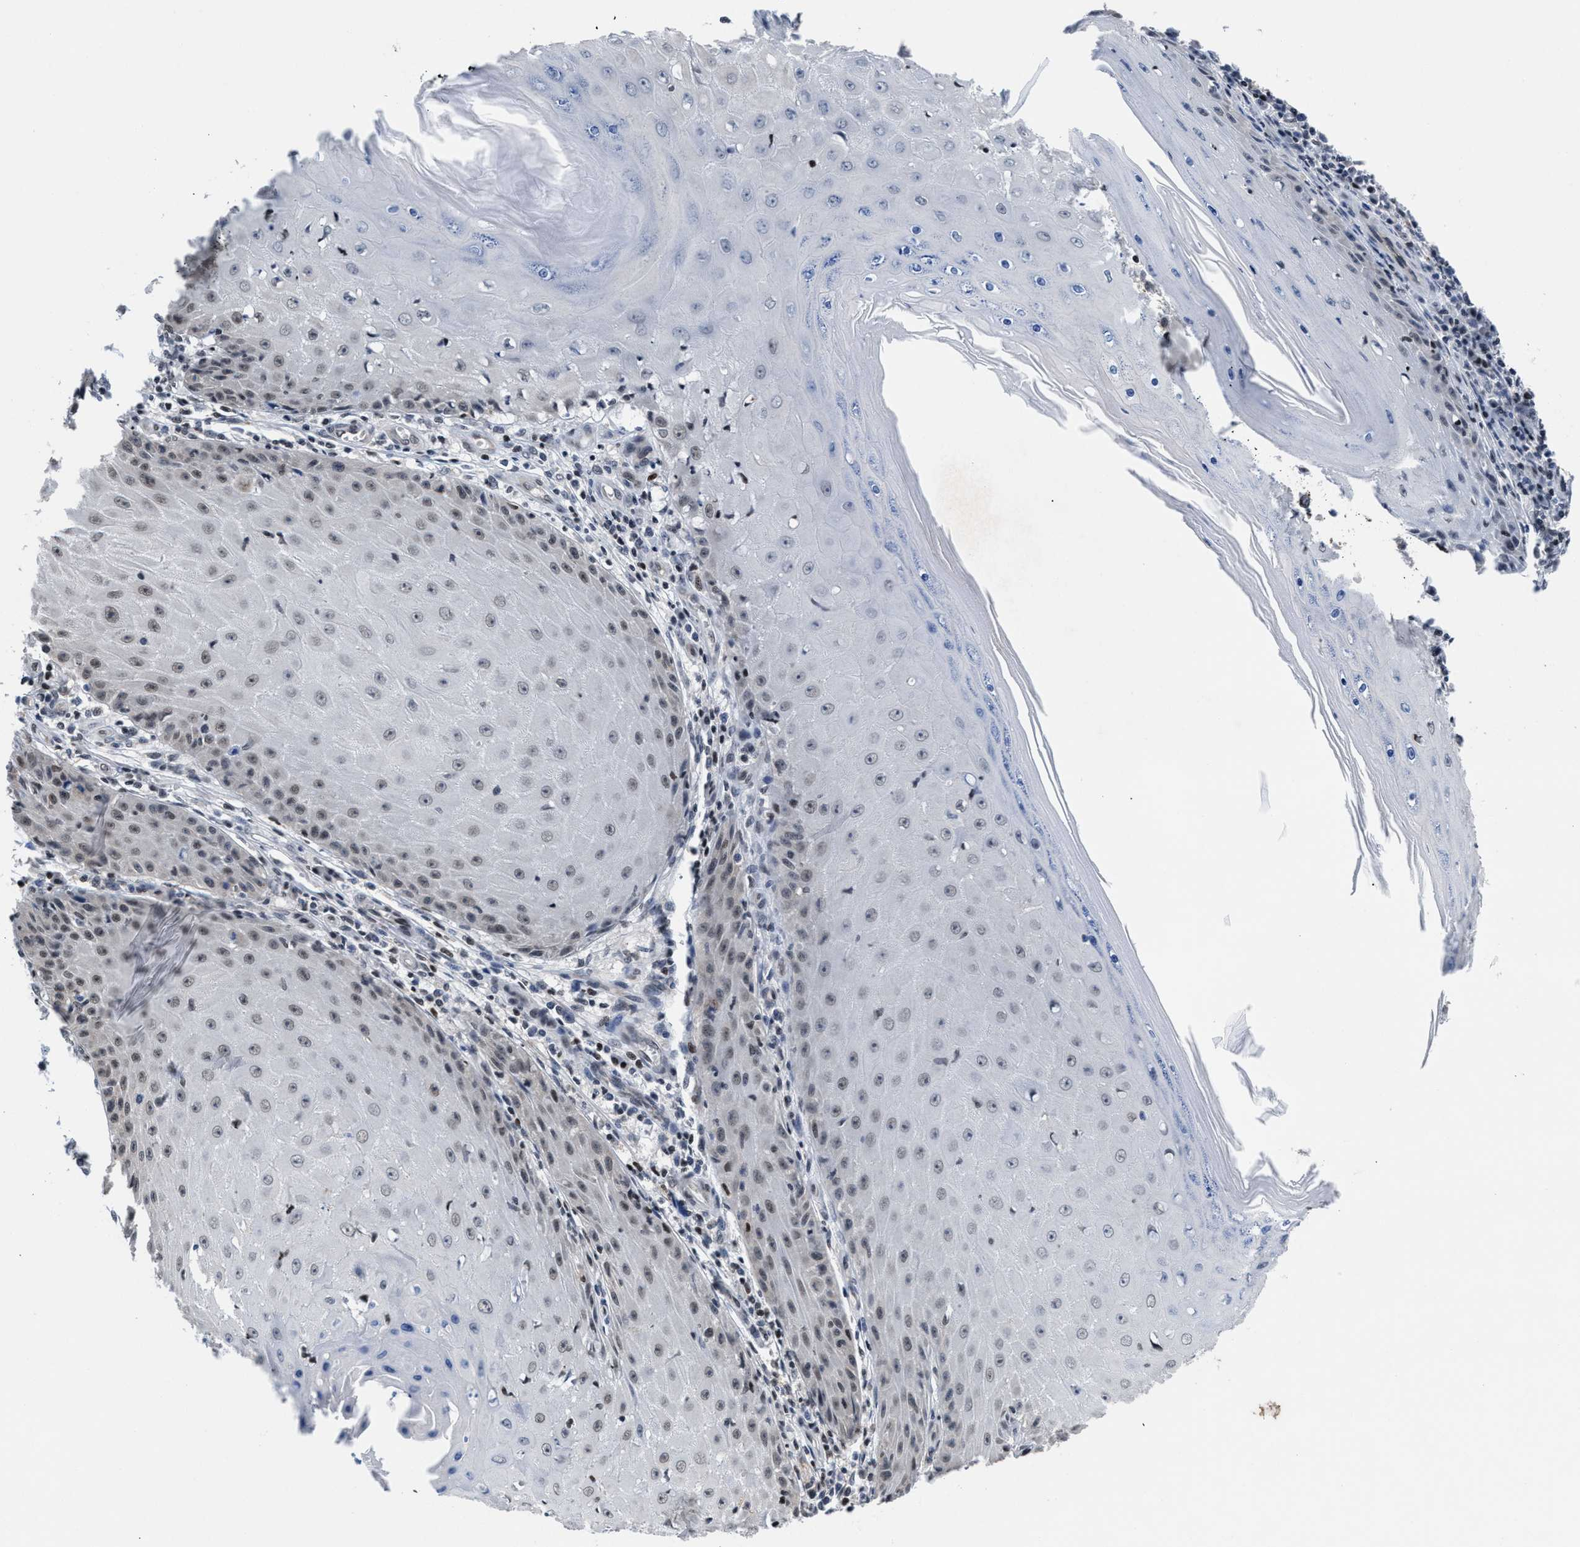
{"staining": {"intensity": "weak", "quantity": "<25%", "location": "nuclear"}, "tissue": "skin cancer", "cell_type": "Tumor cells", "image_type": "cancer", "snomed": [{"axis": "morphology", "description": "Squamous cell carcinoma, NOS"}, {"axis": "topography", "description": "Skin"}], "caption": "High power microscopy photomicrograph of an immunohistochemistry (IHC) micrograph of skin cancer (squamous cell carcinoma), revealing no significant expression in tumor cells.", "gene": "WDR81", "patient": {"sex": "female", "age": 73}}